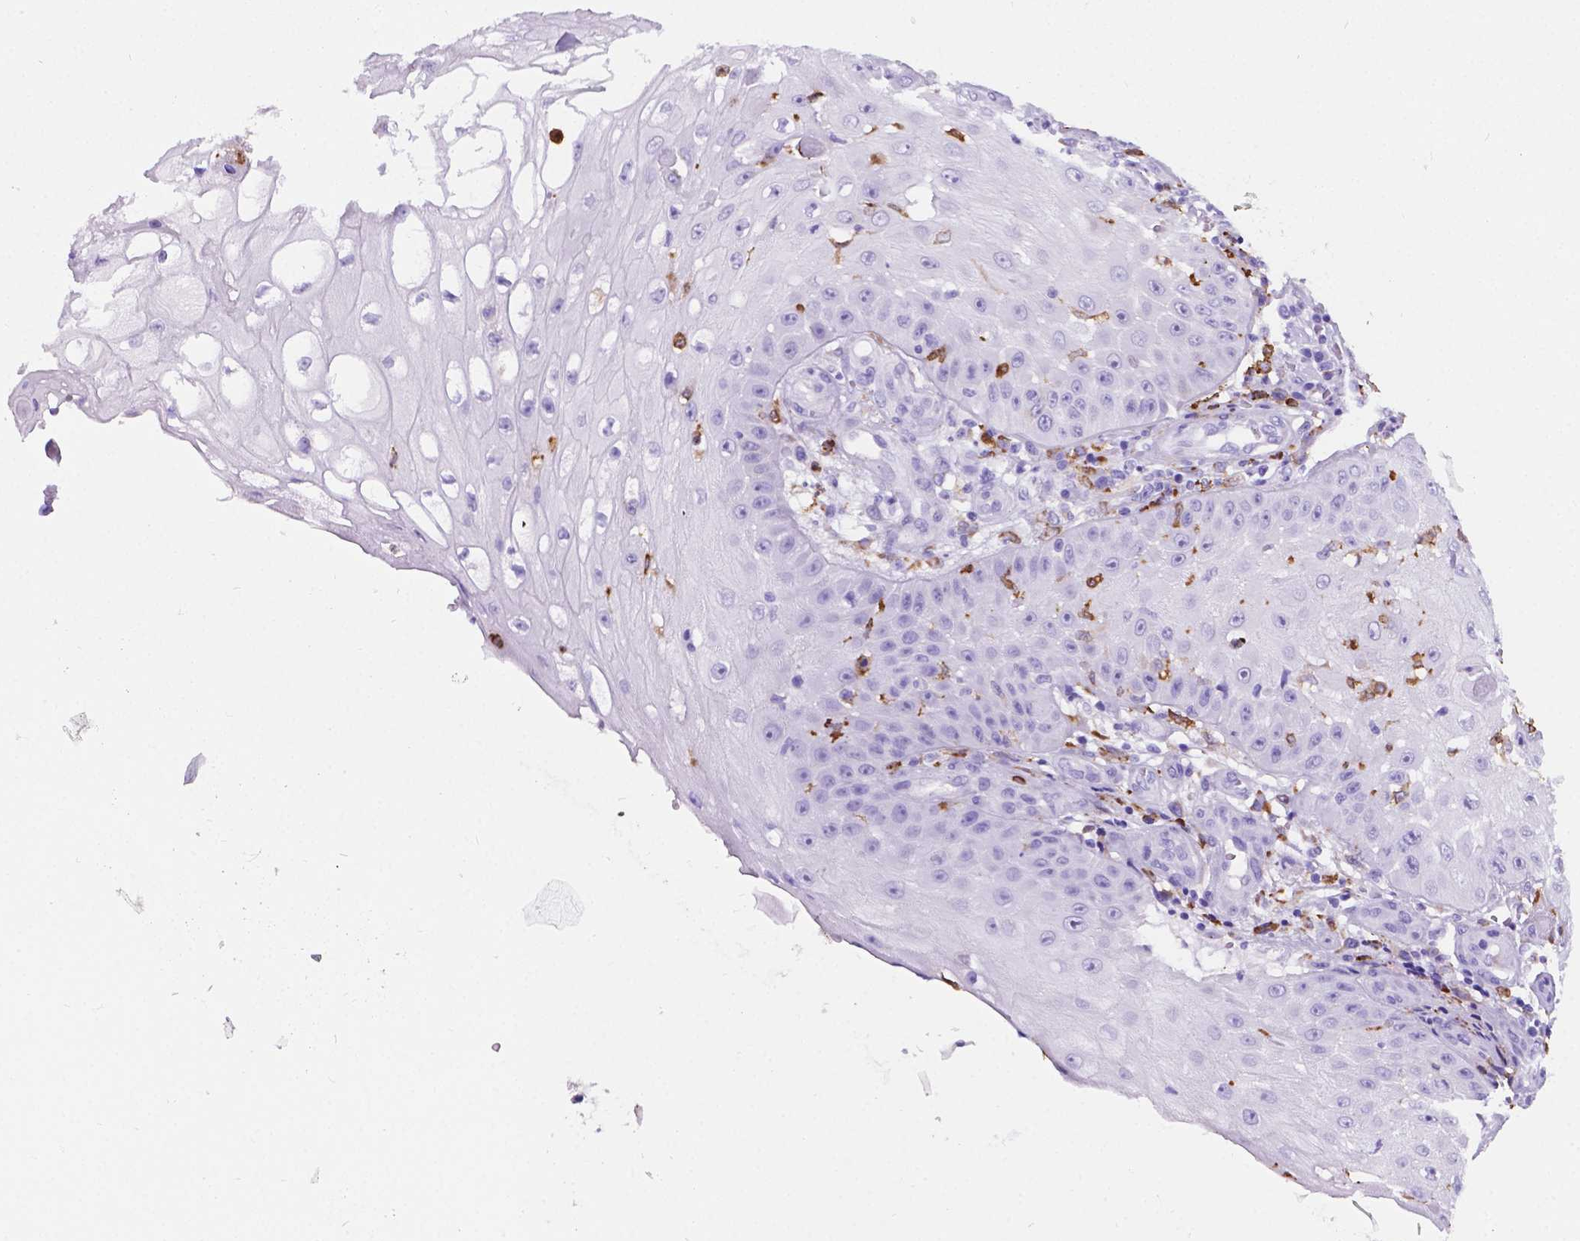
{"staining": {"intensity": "negative", "quantity": "none", "location": "none"}, "tissue": "skin cancer", "cell_type": "Tumor cells", "image_type": "cancer", "snomed": [{"axis": "morphology", "description": "Squamous cell carcinoma, NOS"}, {"axis": "topography", "description": "Skin"}], "caption": "IHC photomicrograph of neoplastic tissue: skin cancer stained with DAB (3,3'-diaminobenzidine) demonstrates no significant protein staining in tumor cells. (DAB immunohistochemistry (IHC) visualized using brightfield microscopy, high magnification).", "gene": "MACF1", "patient": {"sex": "male", "age": 70}}